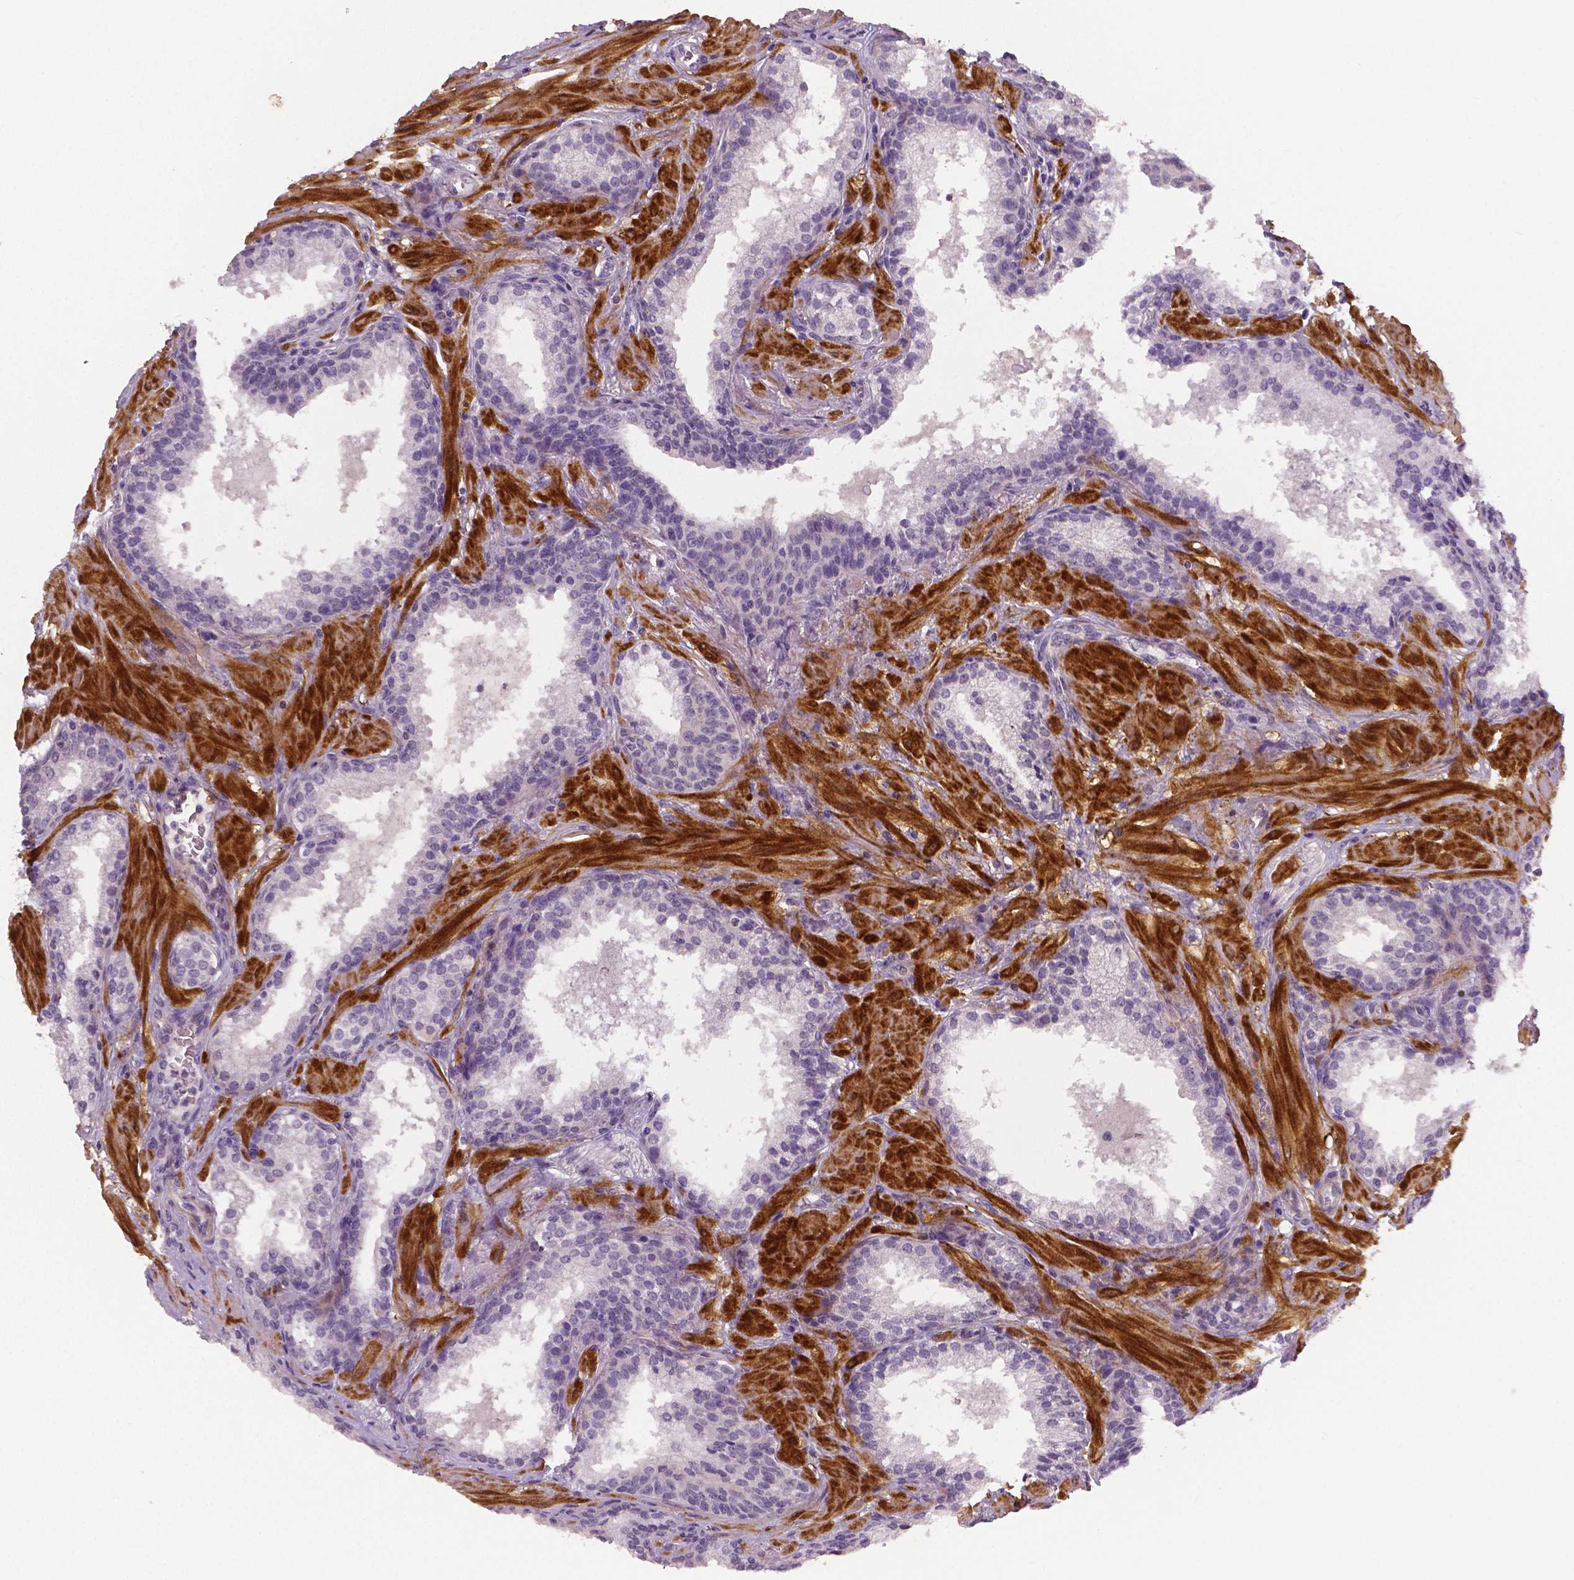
{"staining": {"intensity": "negative", "quantity": "none", "location": "none"}, "tissue": "prostate cancer", "cell_type": "Tumor cells", "image_type": "cancer", "snomed": [{"axis": "morphology", "description": "Adenocarcinoma, Low grade"}, {"axis": "topography", "description": "Prostate"}], "caption": "The immunohistochemistry (IHC) photomicrograph has no significant expression in tumor cells of prostate cancer (low-grade adenocarcinoma) tissue.", "gene": "FLT1", "patient": {"sex": "male", "age": 56}}